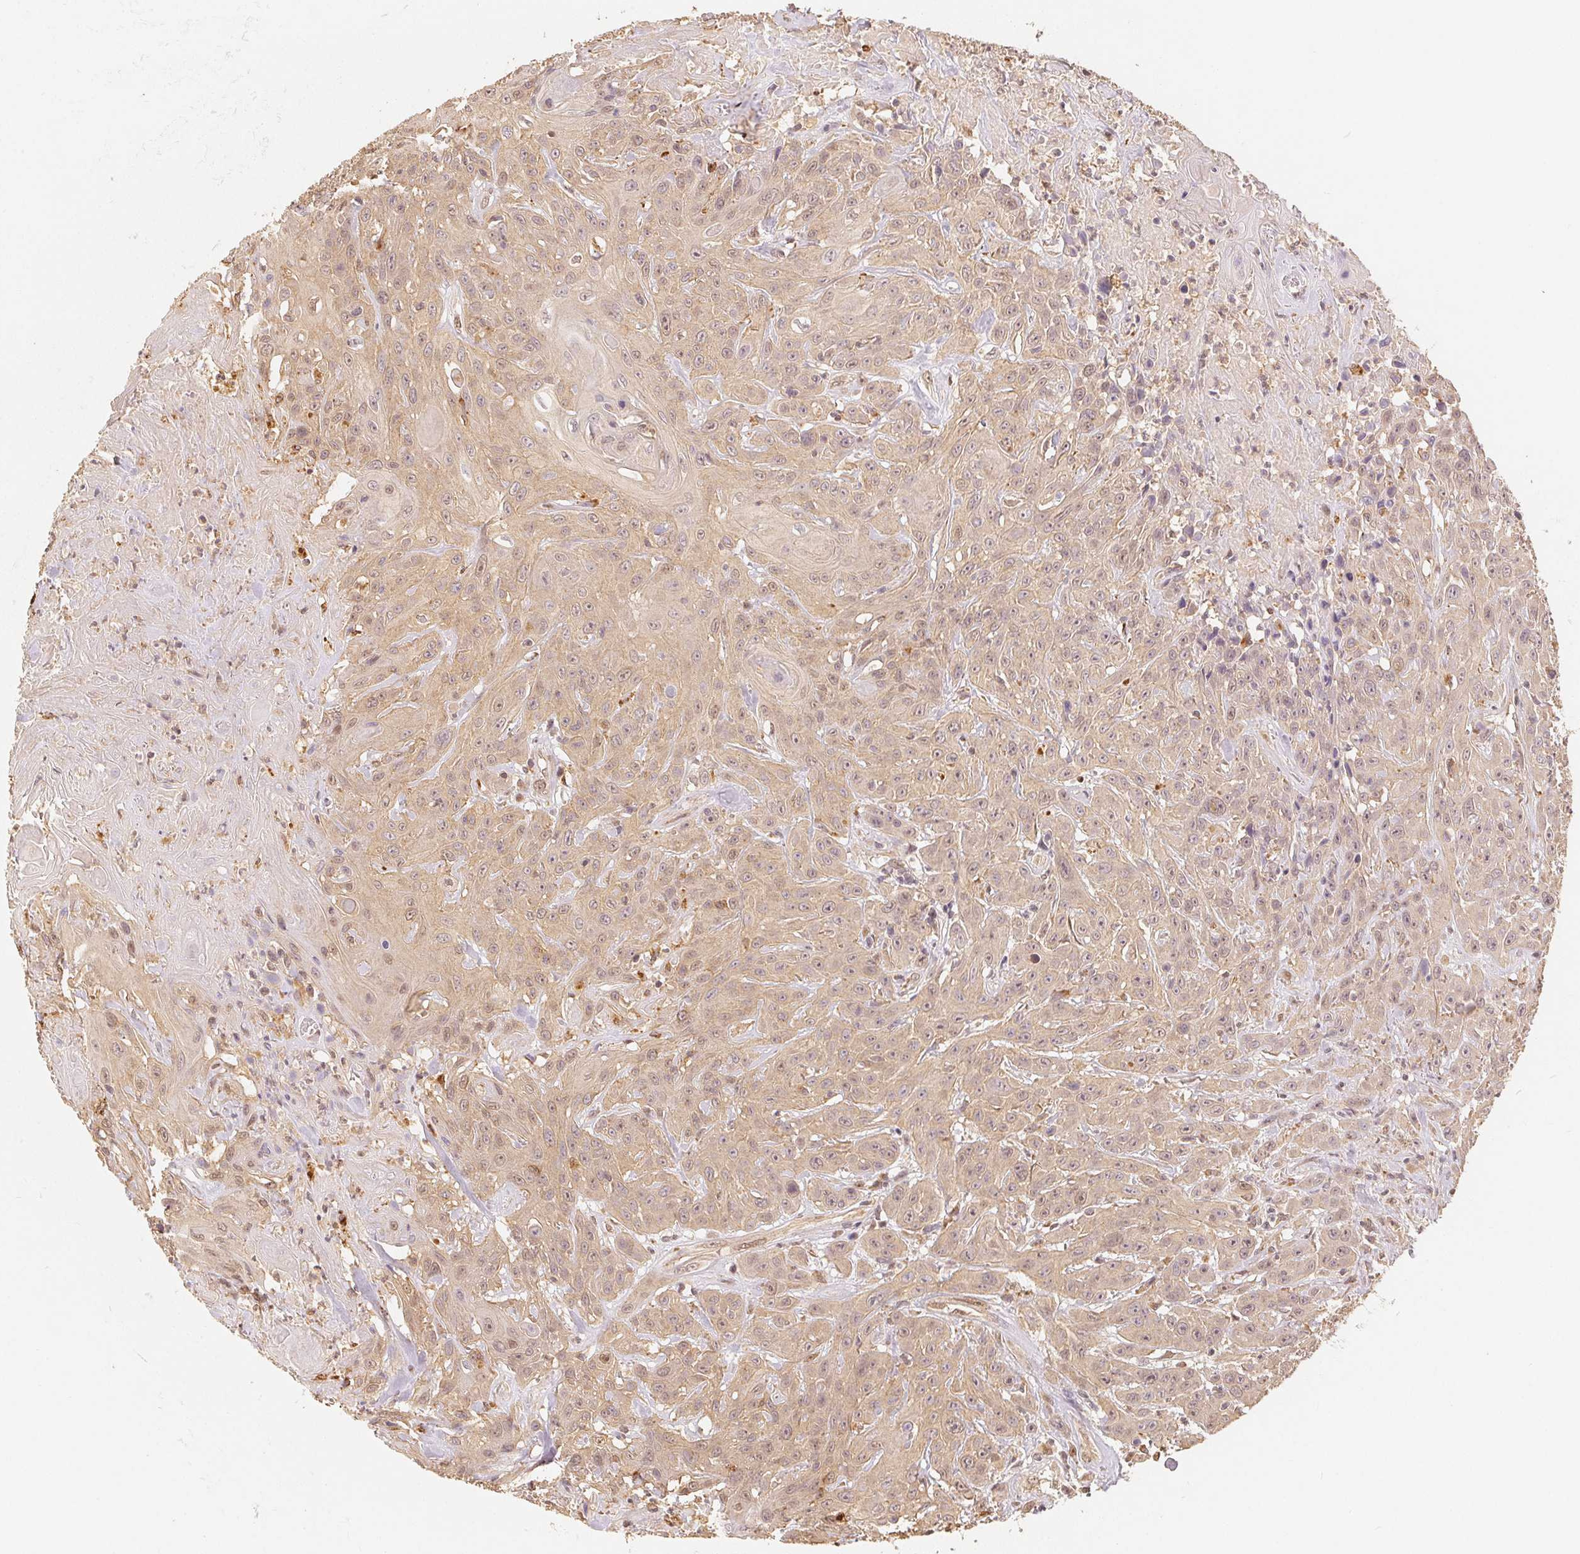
{"staining": {"intensity": "weak", "quantity": ">75%", "location": "cytoplasmic/membranous,nuclear"}, "tissue": "head and neck cancer", "cell_type": "Tumor cells", "image_type": "cancer", "snomed": [{"axis": "morphology", "description": "Squamous cell carcinoma, NOS"}, {"axis": "topography", "description": "Skin"}, {"axis": "topography", "description": "Head-Neck"}], "caption": "The image shows immunohistochemical staining of head and neck squamous cell carcinoma. There is weak cytoplasmic/membranous and nuclear staining is identified in about >75% of tumor cells.", "gene": "GUSB", "patient": {"sex": "male", "age": 80}}